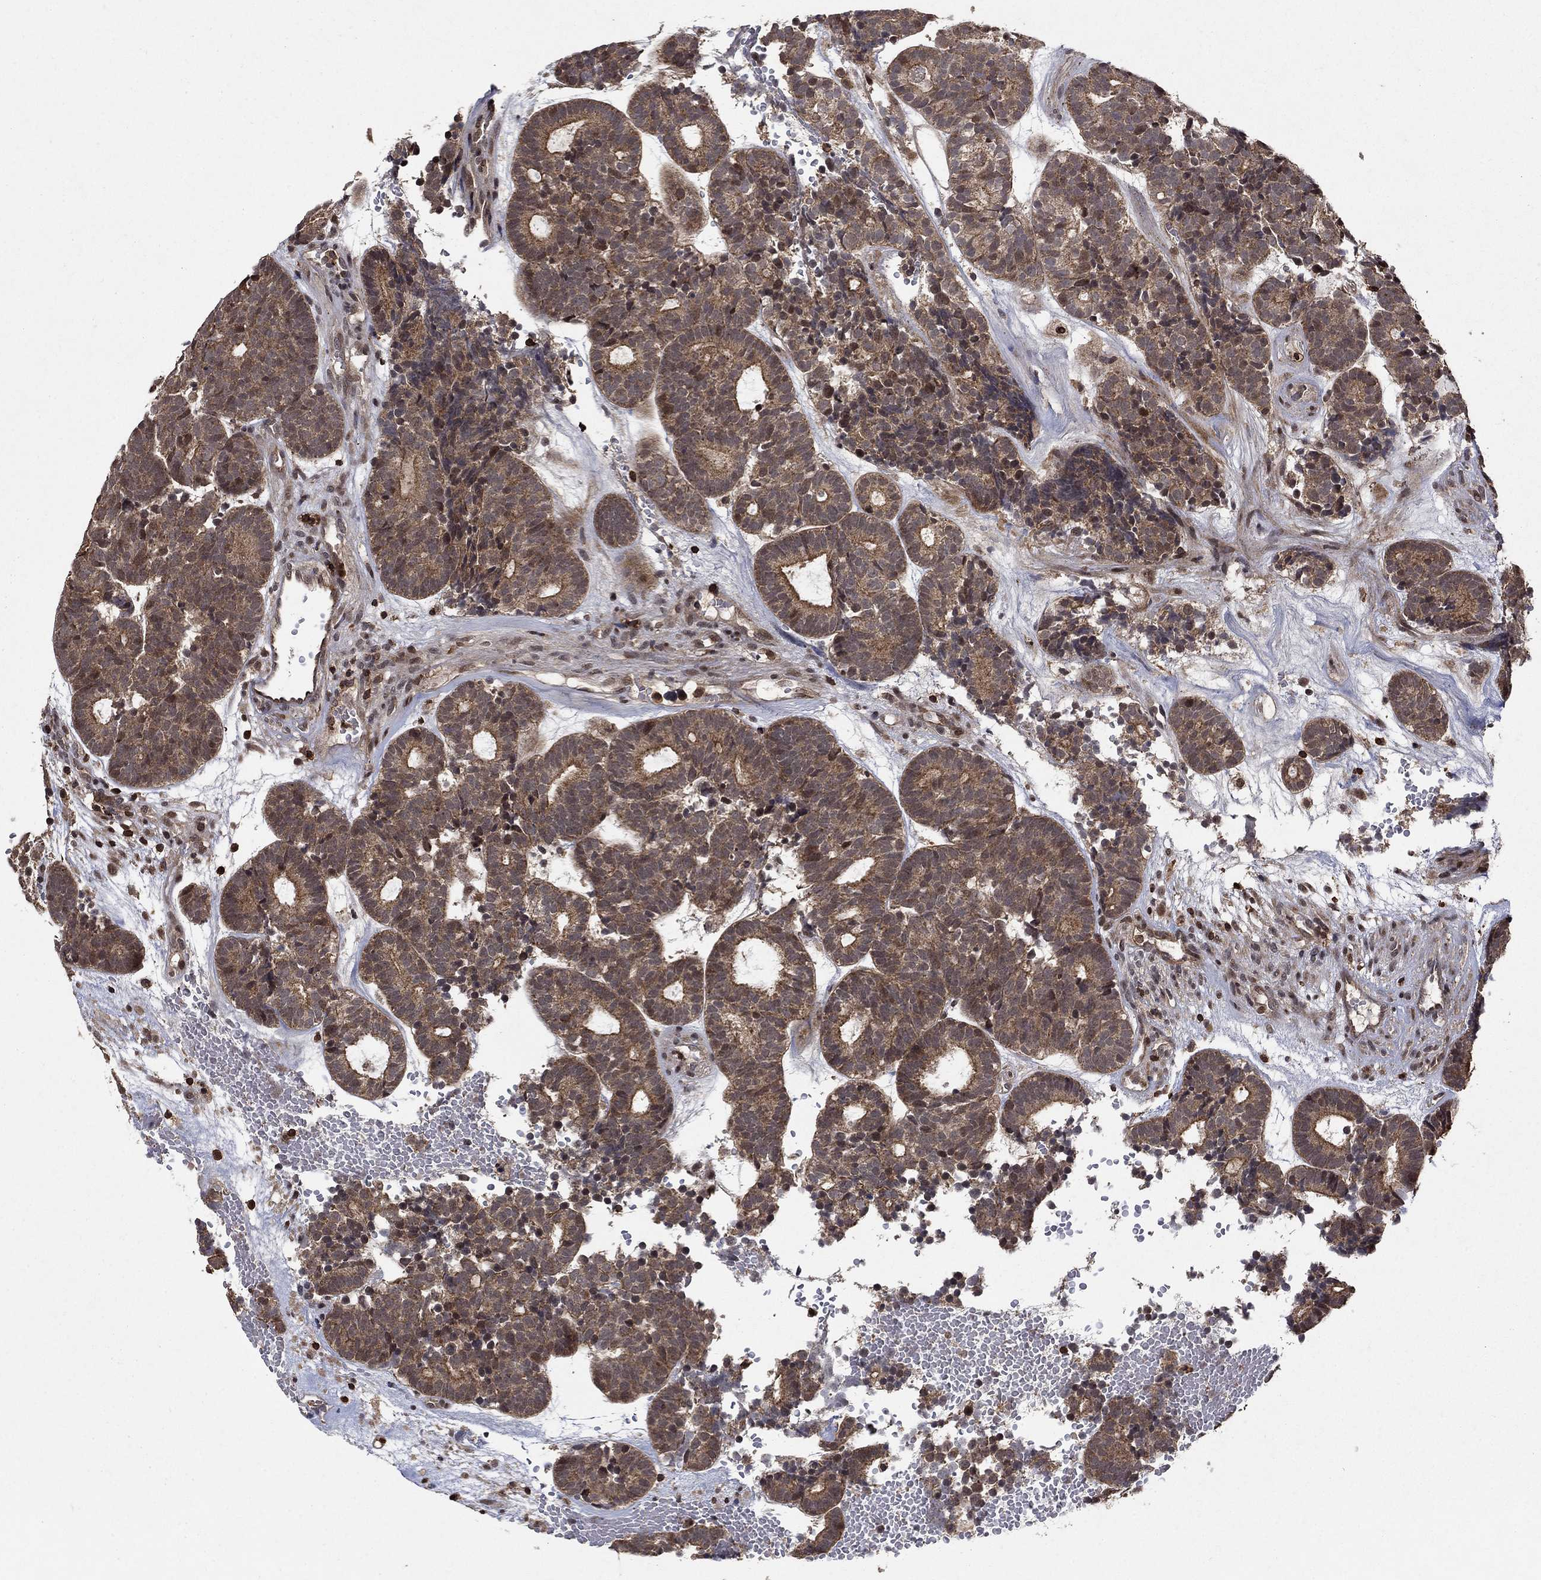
{"staining": {"intensity": "moderate", "quantity": ">75%", "location": "cytoplasmic/membranous"}, "tissue": "head and neck cancer", "cell_type": "Tumor cells", "image_type": "cancer", "snomed": [{"axis": "morphology", "description": "Adenocarcinoma, NOS"}, {"axis": "topography", "description": "Head-Neck"}], "caption": "IHC histopathology image of human head and neck adenocarcinoma stained for a protein (brown), which displays medium levels of moderate cytoplasmic/membranous staining in about >75% of tumor cells.", "gene": "CCDC66", "patient": {"sex": "female", "age": 81}}